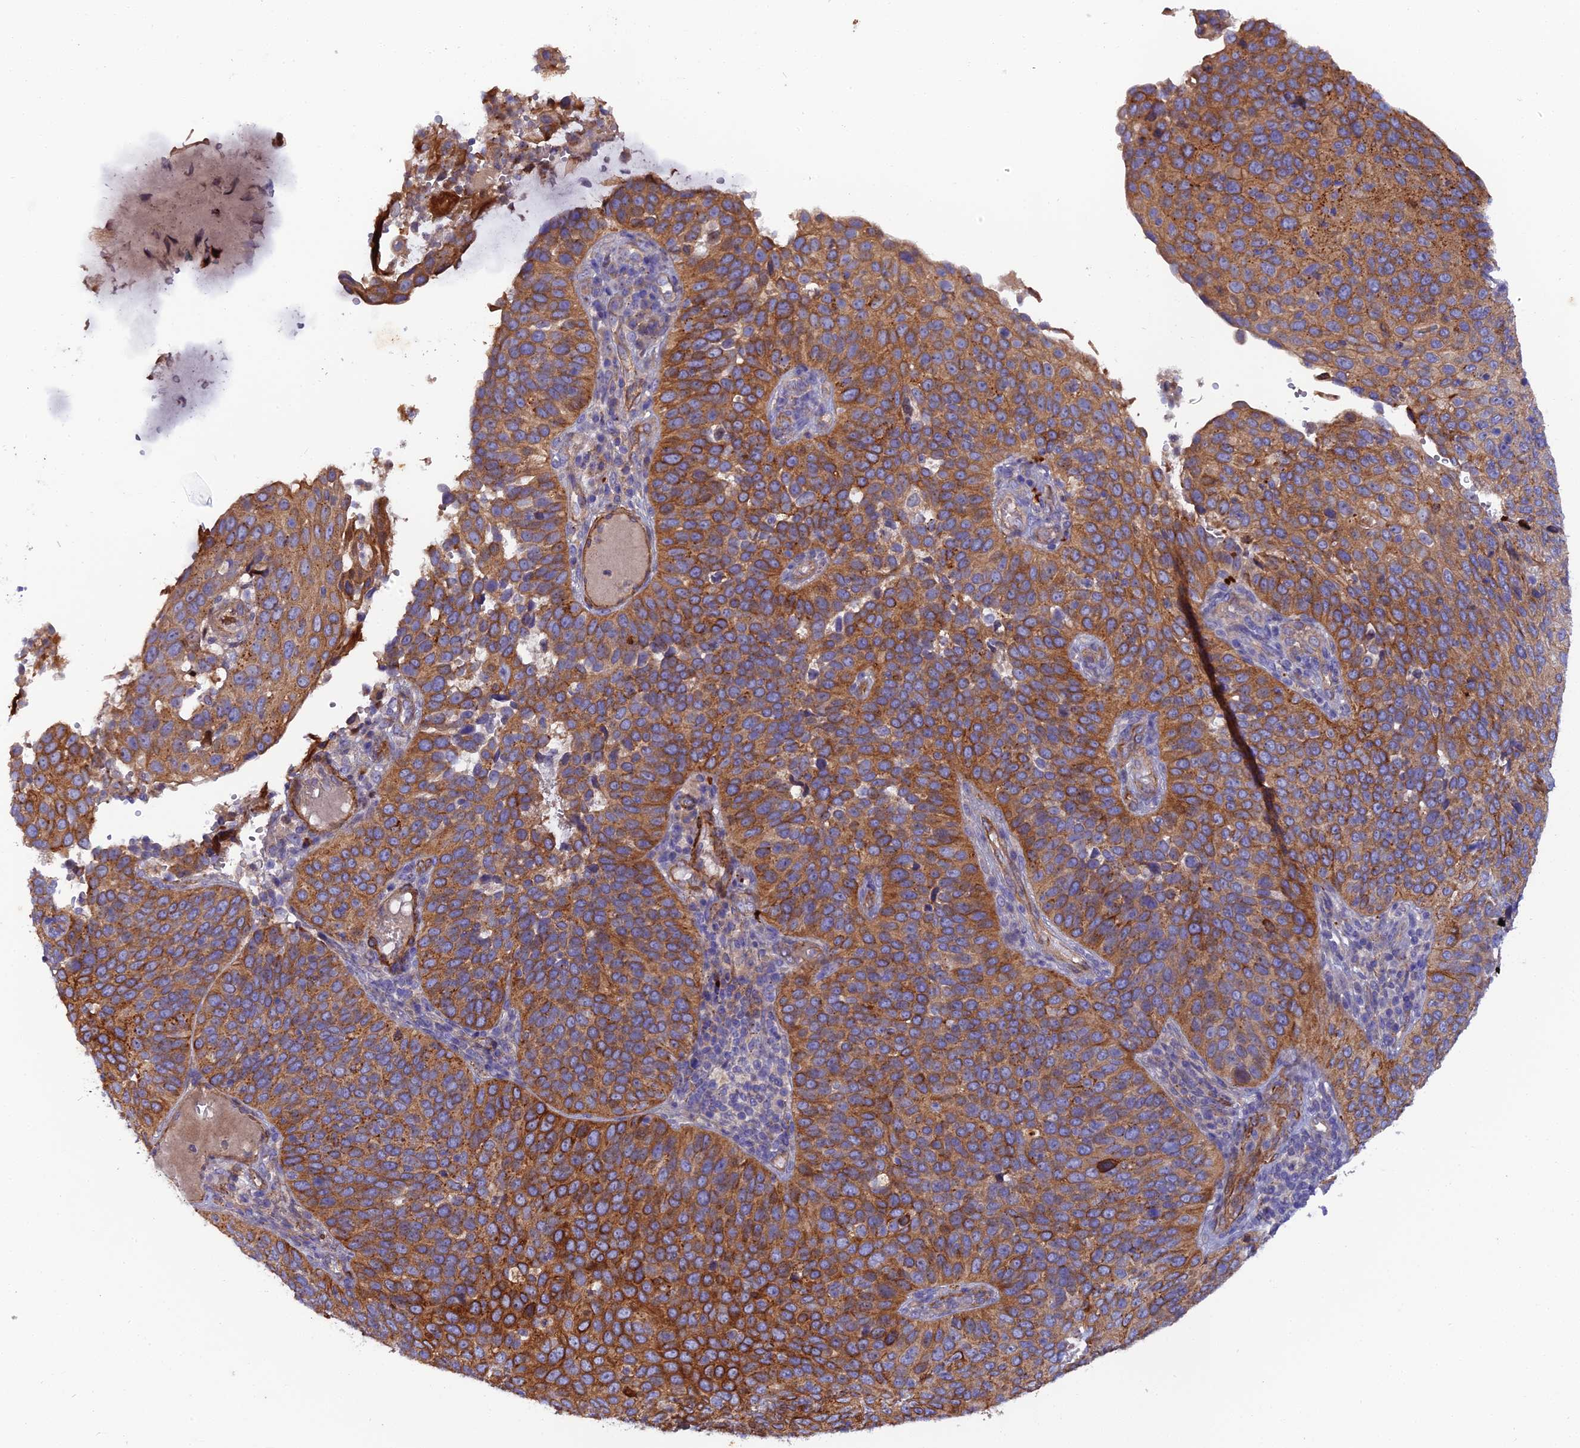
{"staining": {"intensity": "strong", "quantity": ">75%", "location": "cytoplasmic/membranous"}, "tissue": "cervical cancer", "cell_type": "Tumor cells", "image_type": "cancer", "snomed": [{"axis": "morphology", "description": "Squamous cell carcinoma, NOS"}, {"axis": "topography", "description": "Cervix"}], "caption": "The image demonstrates a brown stain indicating the presence of a protein in the cytoplasmic/membranous of tumor cells in cervical squamous cell carcinoma.", "gene": "RALGAPA2", "patient": {"sex": "female", "age": 36}}